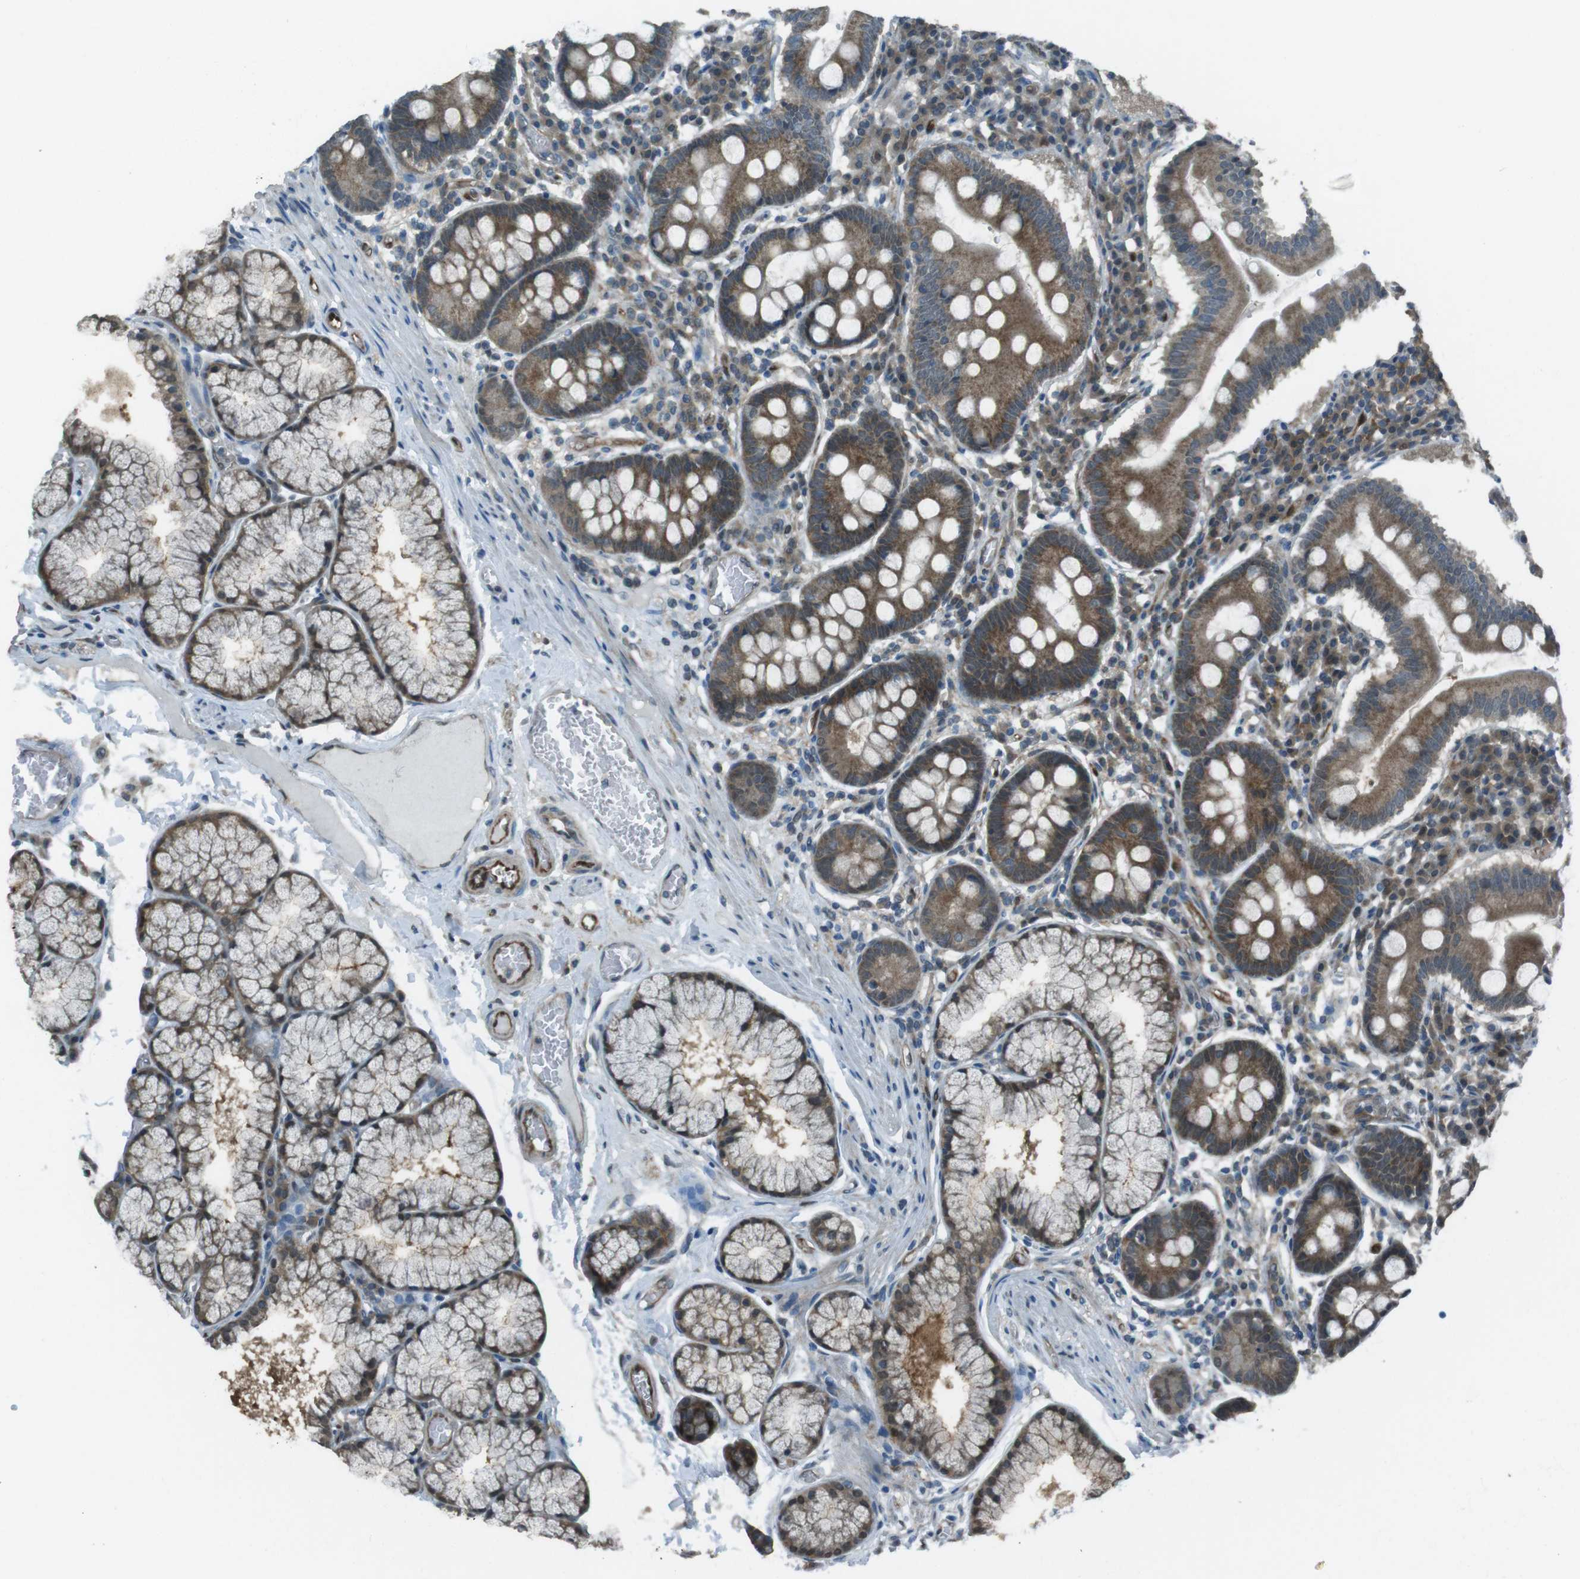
{"staining": {"intensity": "moderate", "quantity": ">75%", "location": "cytoplasmic/membranous"}, "tissue": "duodenum", "cell_type": "Glandular cells", "image_type": "normal", "snomed": [{"axis": "morphology", "description": "Normal tissue, NOS"}, {"axis": "topography", "description": "Duodenum"}], "caption": "Immunohistochemistry (IHC) image of normal duodenum: human duodenum stained using immunohistochemistry (IHC) shows medium levels of moderate protein expression localized specifically in the cytoplasmic/membranous of glandular cells, appearing as a cytoplasmic/membranous brown color.", "gene": "MFAP3", "patient": {"sex": "male", "age": 50}}